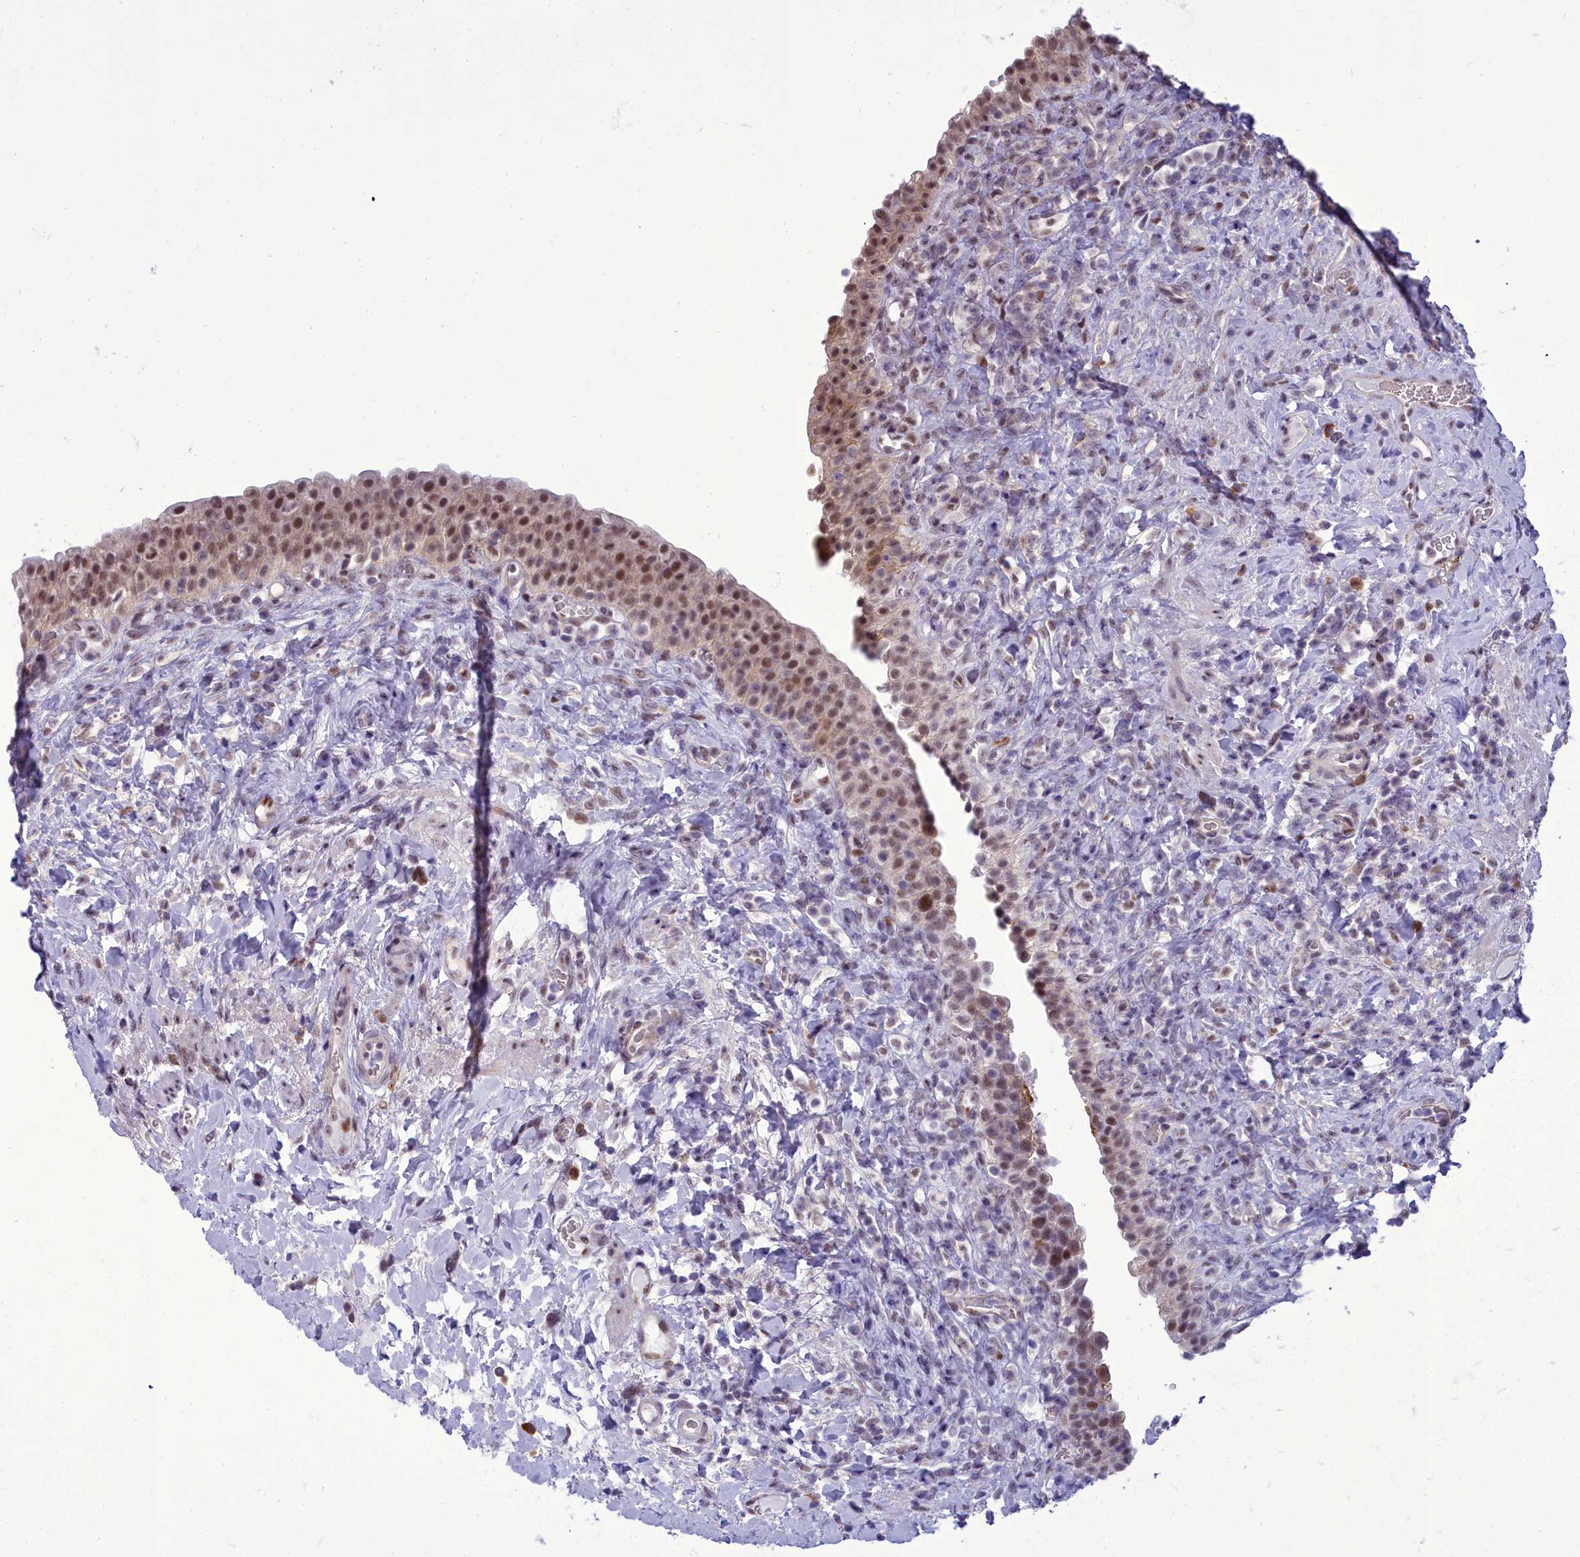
{"staining": {"intensity": "moderate", "quantity": ">75%", "location": "cytoplasmic/membranous,nuclear"}, "tissue": "urinary bladder", "cell_type": "Urothelial cells", "image_type": "normal", "snomed": [{"axis": "morphology", "description": "Normal tissue, NOS"}, {"axis": "morphology", "description": "Inflammation, NOS"}, {"axis": "topography", "description": "Urinary bladder"}], "caption": "Immunohistochemistry histopathology image of unremarkable human urinary bladder stained for a protein (brown), which displays medium levels of moderate cytoplasmic/membranous,nuclear positivity in about >75% of urothelial cells.", "gene": "CEACAM19", "patient": {"sex": "male", "age": 64}}